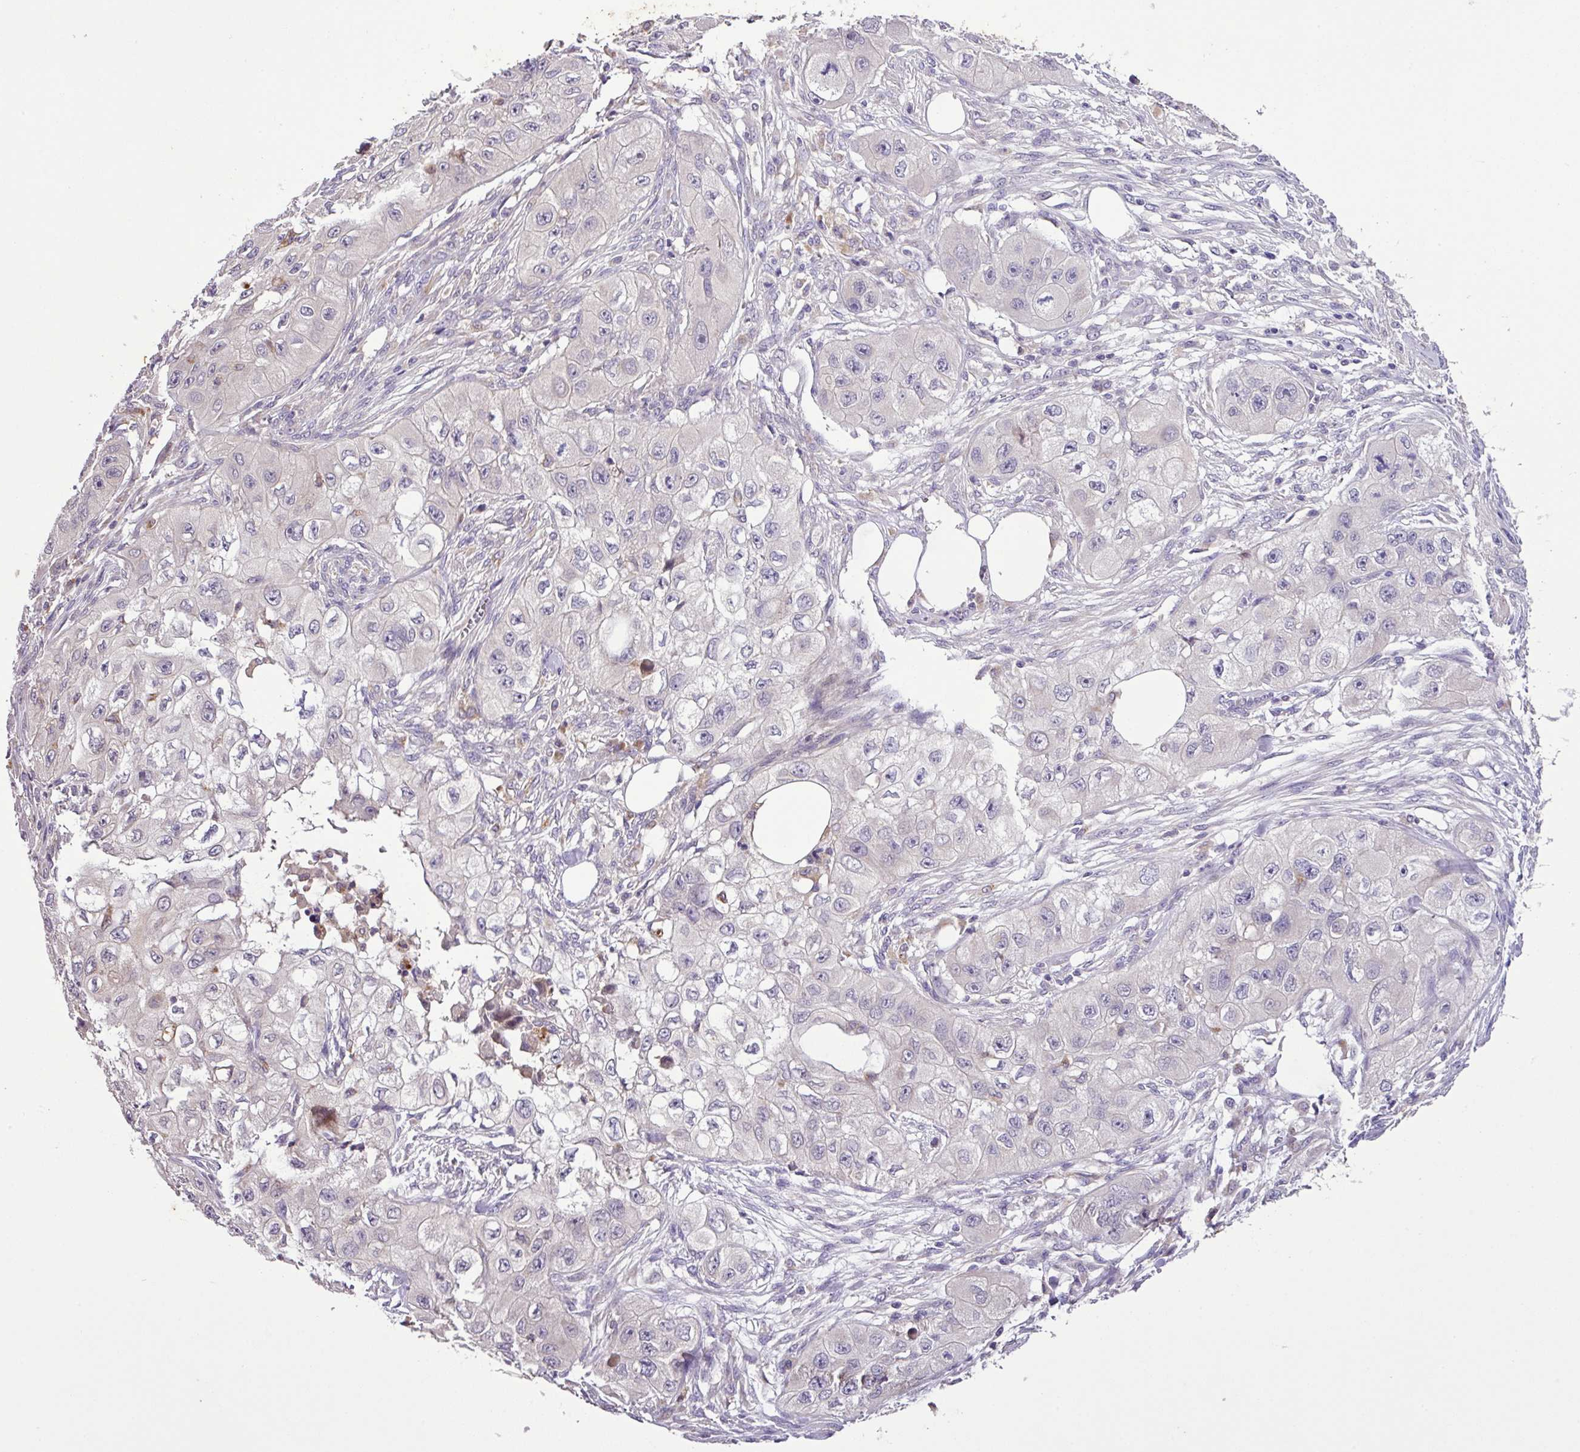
{"staining": {"intensity": "negative", "quantity": "none", "location": "none"}, "tissue": "skin cancer", "cell_type": "Tumor cells", "image_type": "cancer", "snomed": [{"axis": "morphology", "description": "Squamous cell carcinoma, NOS"}, {"axis": "topography", "description": "Skin"}, {"axis": "topography", "description": "Subcutis"}], "caption": "A photomicrograph of skin cancer (squamous cell carcinoma) stained for a protein displays no brown staining in tumor cells. (Brightfield microscopy of DAB (3,3'-diaminobenzidine) IHC at high magnification).", "gene": "ZNF266", "patient": {"sex": "male", "age": 73}}